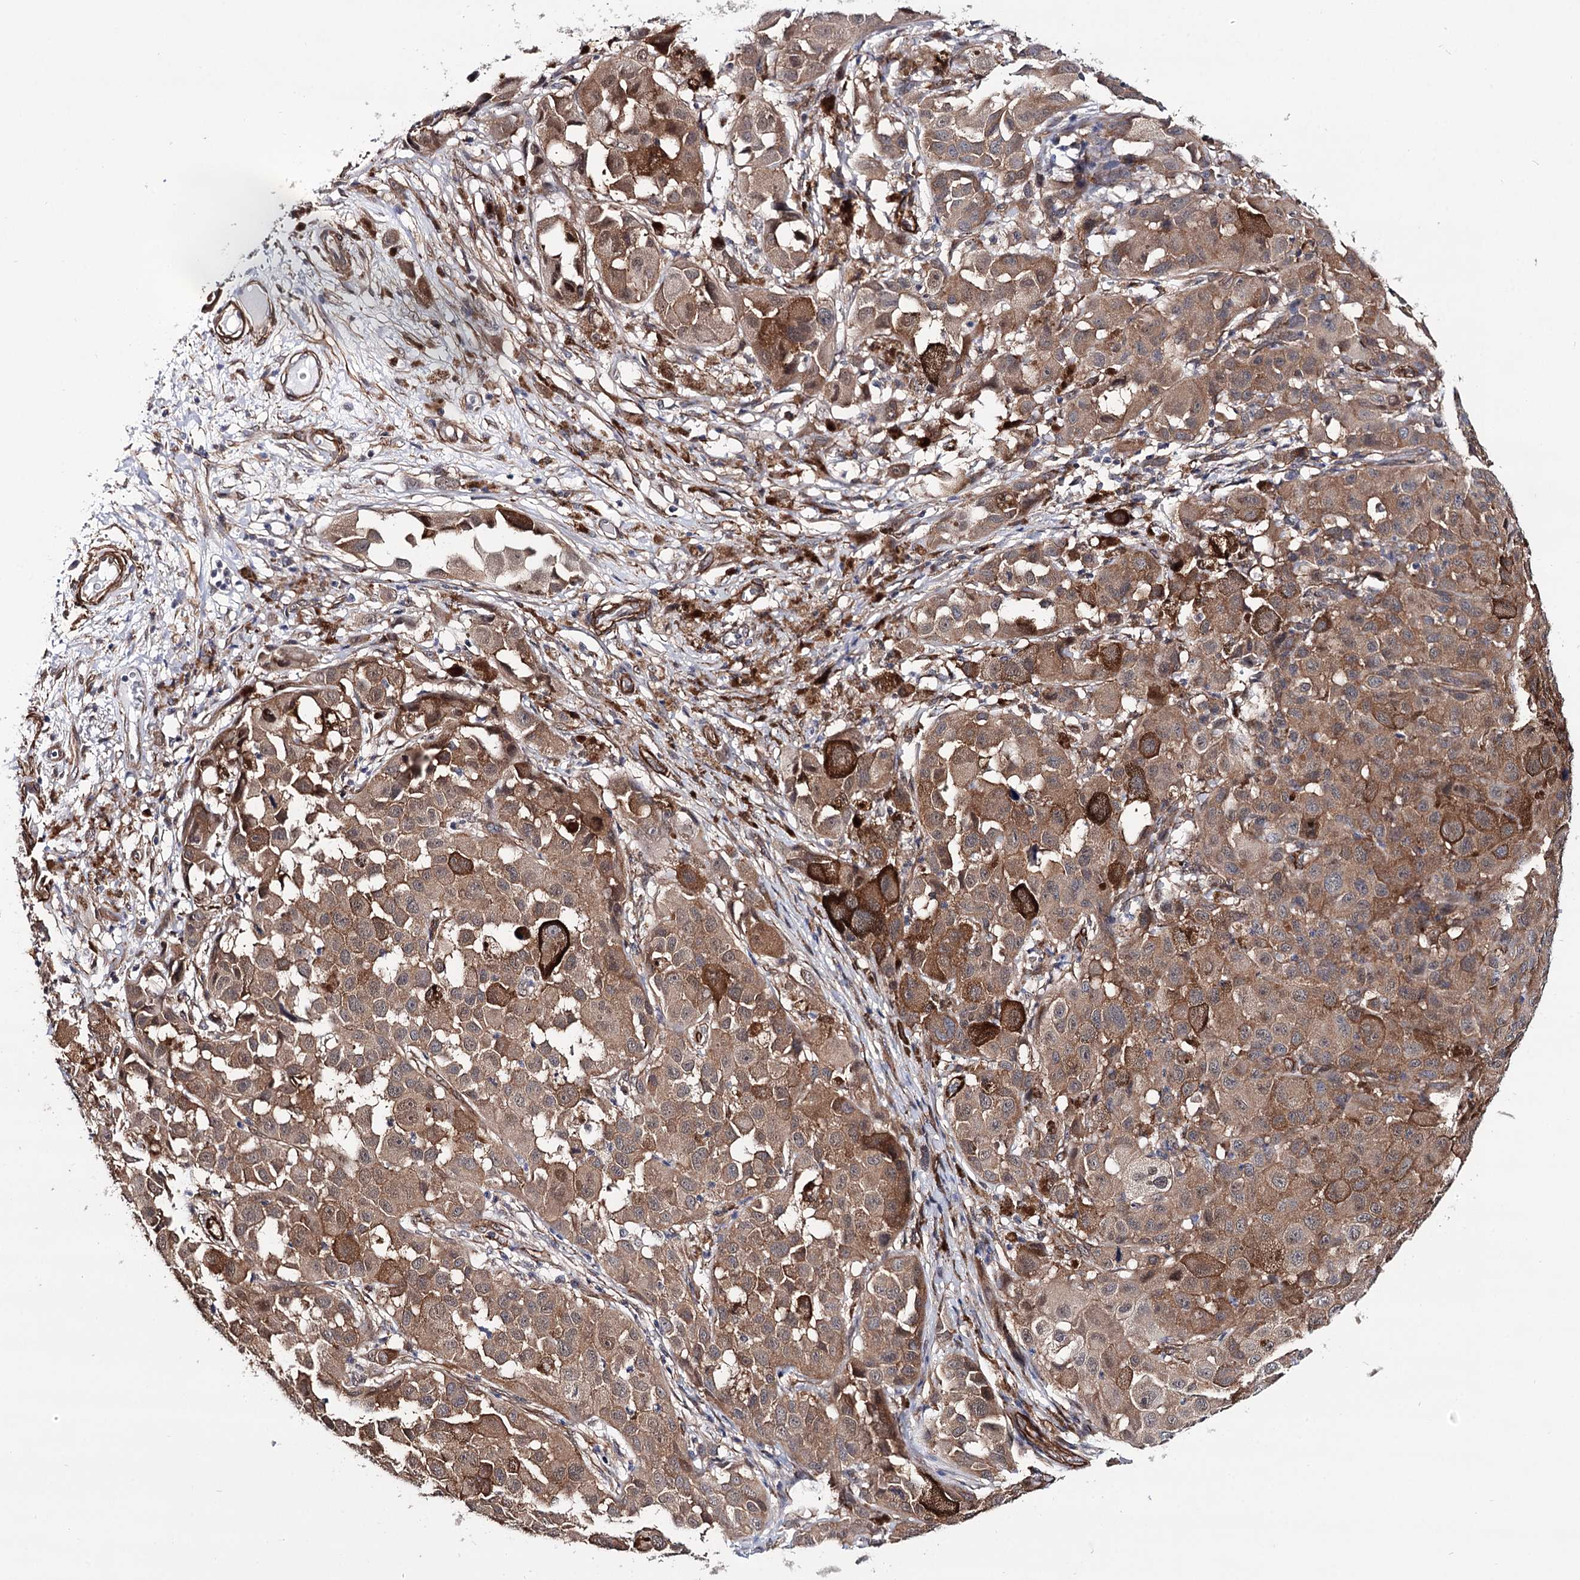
{"staining": {"intensity": "moderate", "quantity": ">75%", "location": "cytoplasmic/membranous"}, "tissue": "melanoma", "cell_type": "Tumor cells", "image_type": "cancer", "snomed": [{"axis": "morphology", "description": "Malignant melanoma, NOS"}, {"axis": "topography", "description": "Skin"}], "caption": "An image of human malignant melanoma stained for a protein displays moderate cytoplasmic/membranous brown staining in tumor cells. (IHC, brightfield microscopy, high magnification).", "gene": "PPP2R5B", "patient": {"sex": "male", "age": 96}}